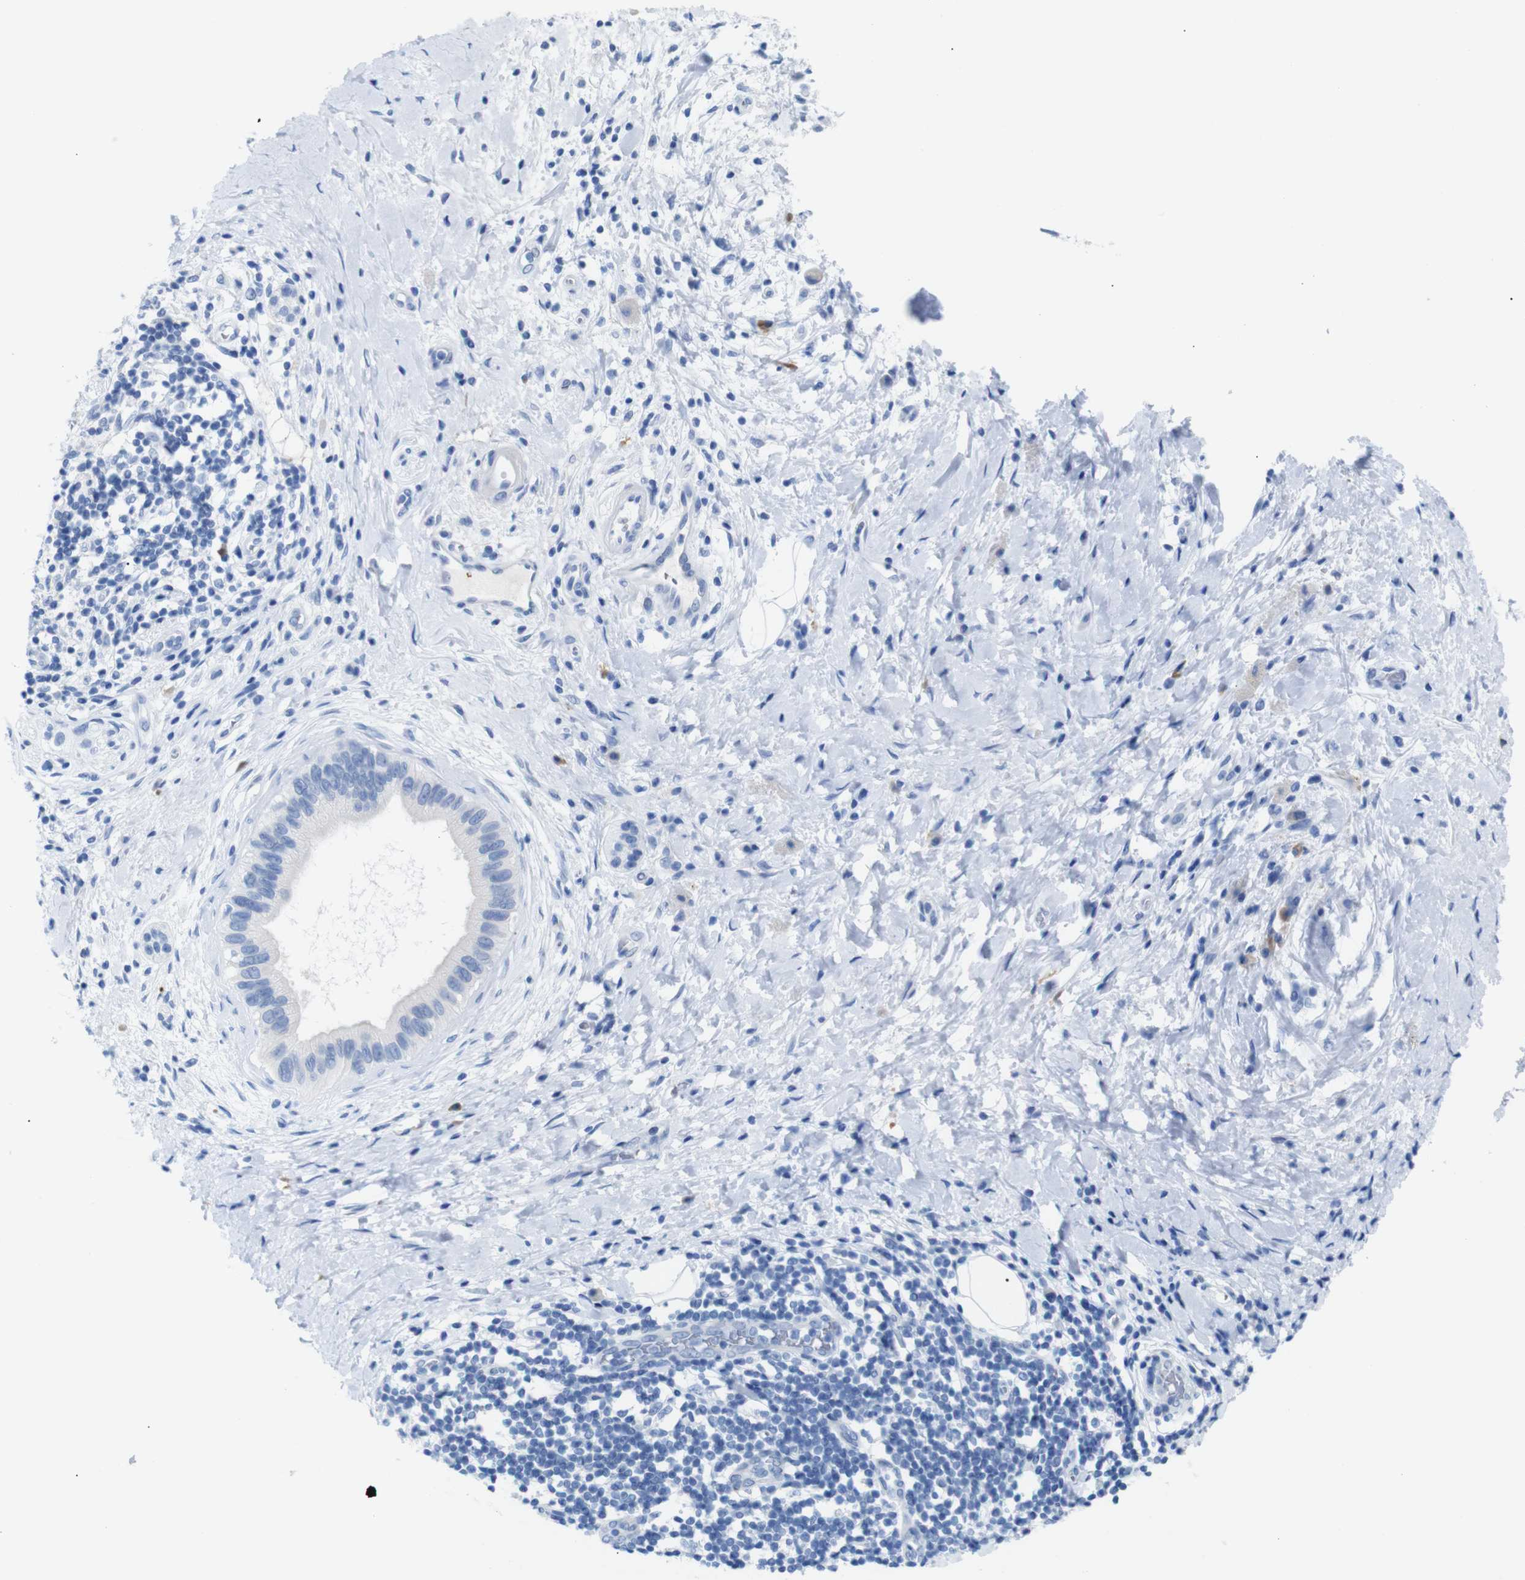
{"staining": {"intensity": "negative", "quantity": "none", "location": "none"}, "tissue": "pancreatic cancer", "cell_type": "Tumor cells", "image_type": "cancer", "snomed": [{"axis": "morphology", "description": "Adenocarcinoma, NOS"}, {"axis": "topography", "description": "Pancreas"}], "caption": "IHC micrograph of neoplastic tissue: adenocarcinoma (pancreatic) stained with DAB shows no significant protein expression in tumor cells. (Immunohistochemistry, brightfield microscopy, high magnification).", "gene": "ERVMER34-1", "patient": {"sex": "male", "age": 55}}